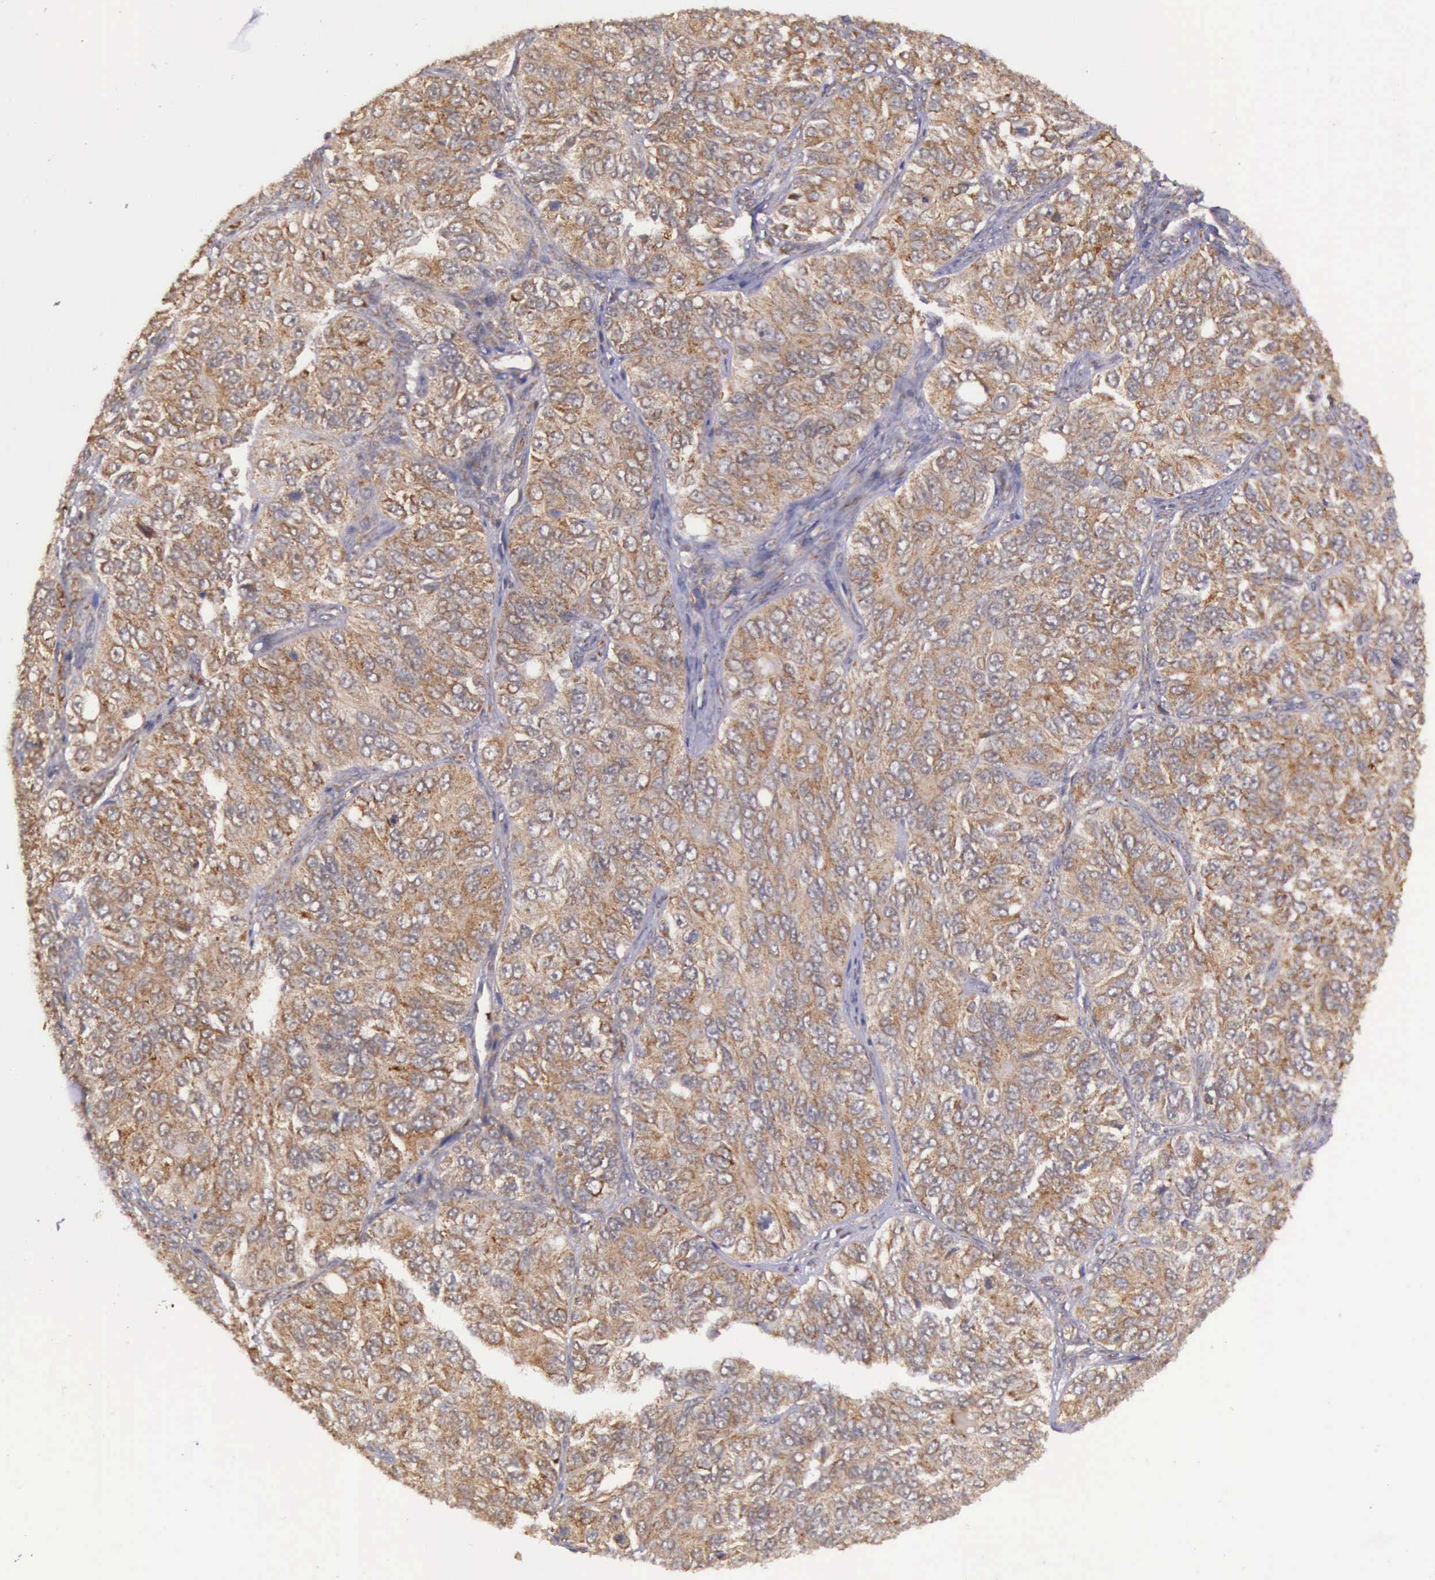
{"staining": {"intensity": "strong", "quantity": ">75%", "location": "cytoplasmic/membranous"}, "tissue": "ovarian cancer", "cell_type": "Tumor cells", "image_type": "cancer", "snomed": [{"axis": "morphology", "description": "Carcinoma, endometroid"}, {"axis": "topography", "description": "Ovary"}], "caption": "Immunohistochemistry photomicrograph of human ovarian cancer (endometroid carcinoma) stained for a protein (brown), which displays high levels of strong cytoplasmic/membranous staining in about >75% of tumor cells.", "gene": "ARMCX3", "patient": {"sex": "female", "age": 51}}